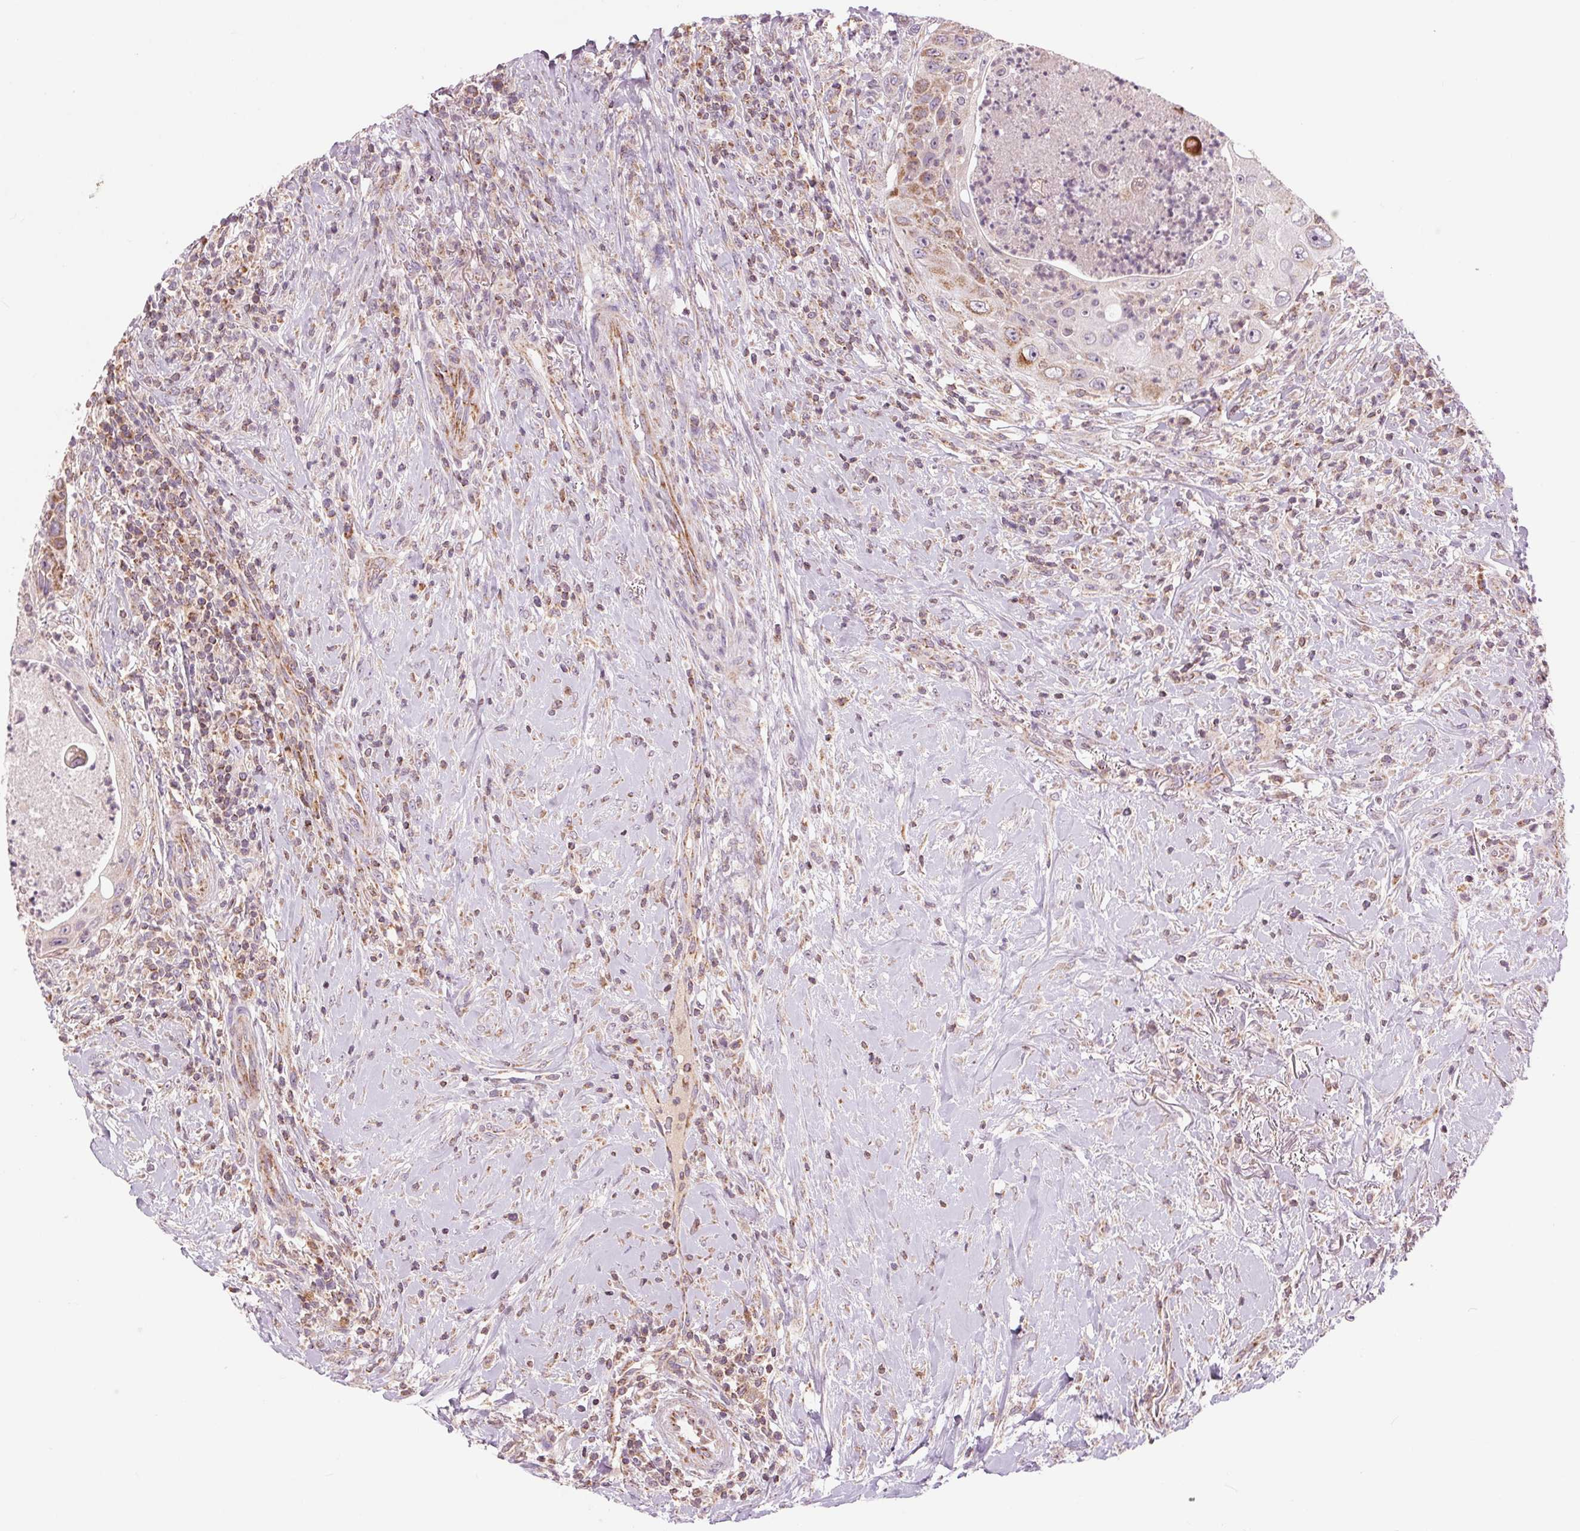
{"staining": {"intensity": "moderate", "quantity": "<25%", "location": "cytoplasmic/membranous"}, "tissue": "head and neck cancer", "cell_type": "Tumor cells", "image_type": "cancer", "snomed": [{"axis": "morphology", "description": "Squamous cell carcinoma, NOS"}, {"axis": "topography", "description": "Head-Neck"}], "caption": "This histopathology image reveals immunohistochemistry (IHC) staining of head and neck cancer, with low moderate cytoplasmic/membranous staining in approximately <25% of tumor cells.", "gene": "COX6A1", "patient": {"sex": "male", "age": 69}}